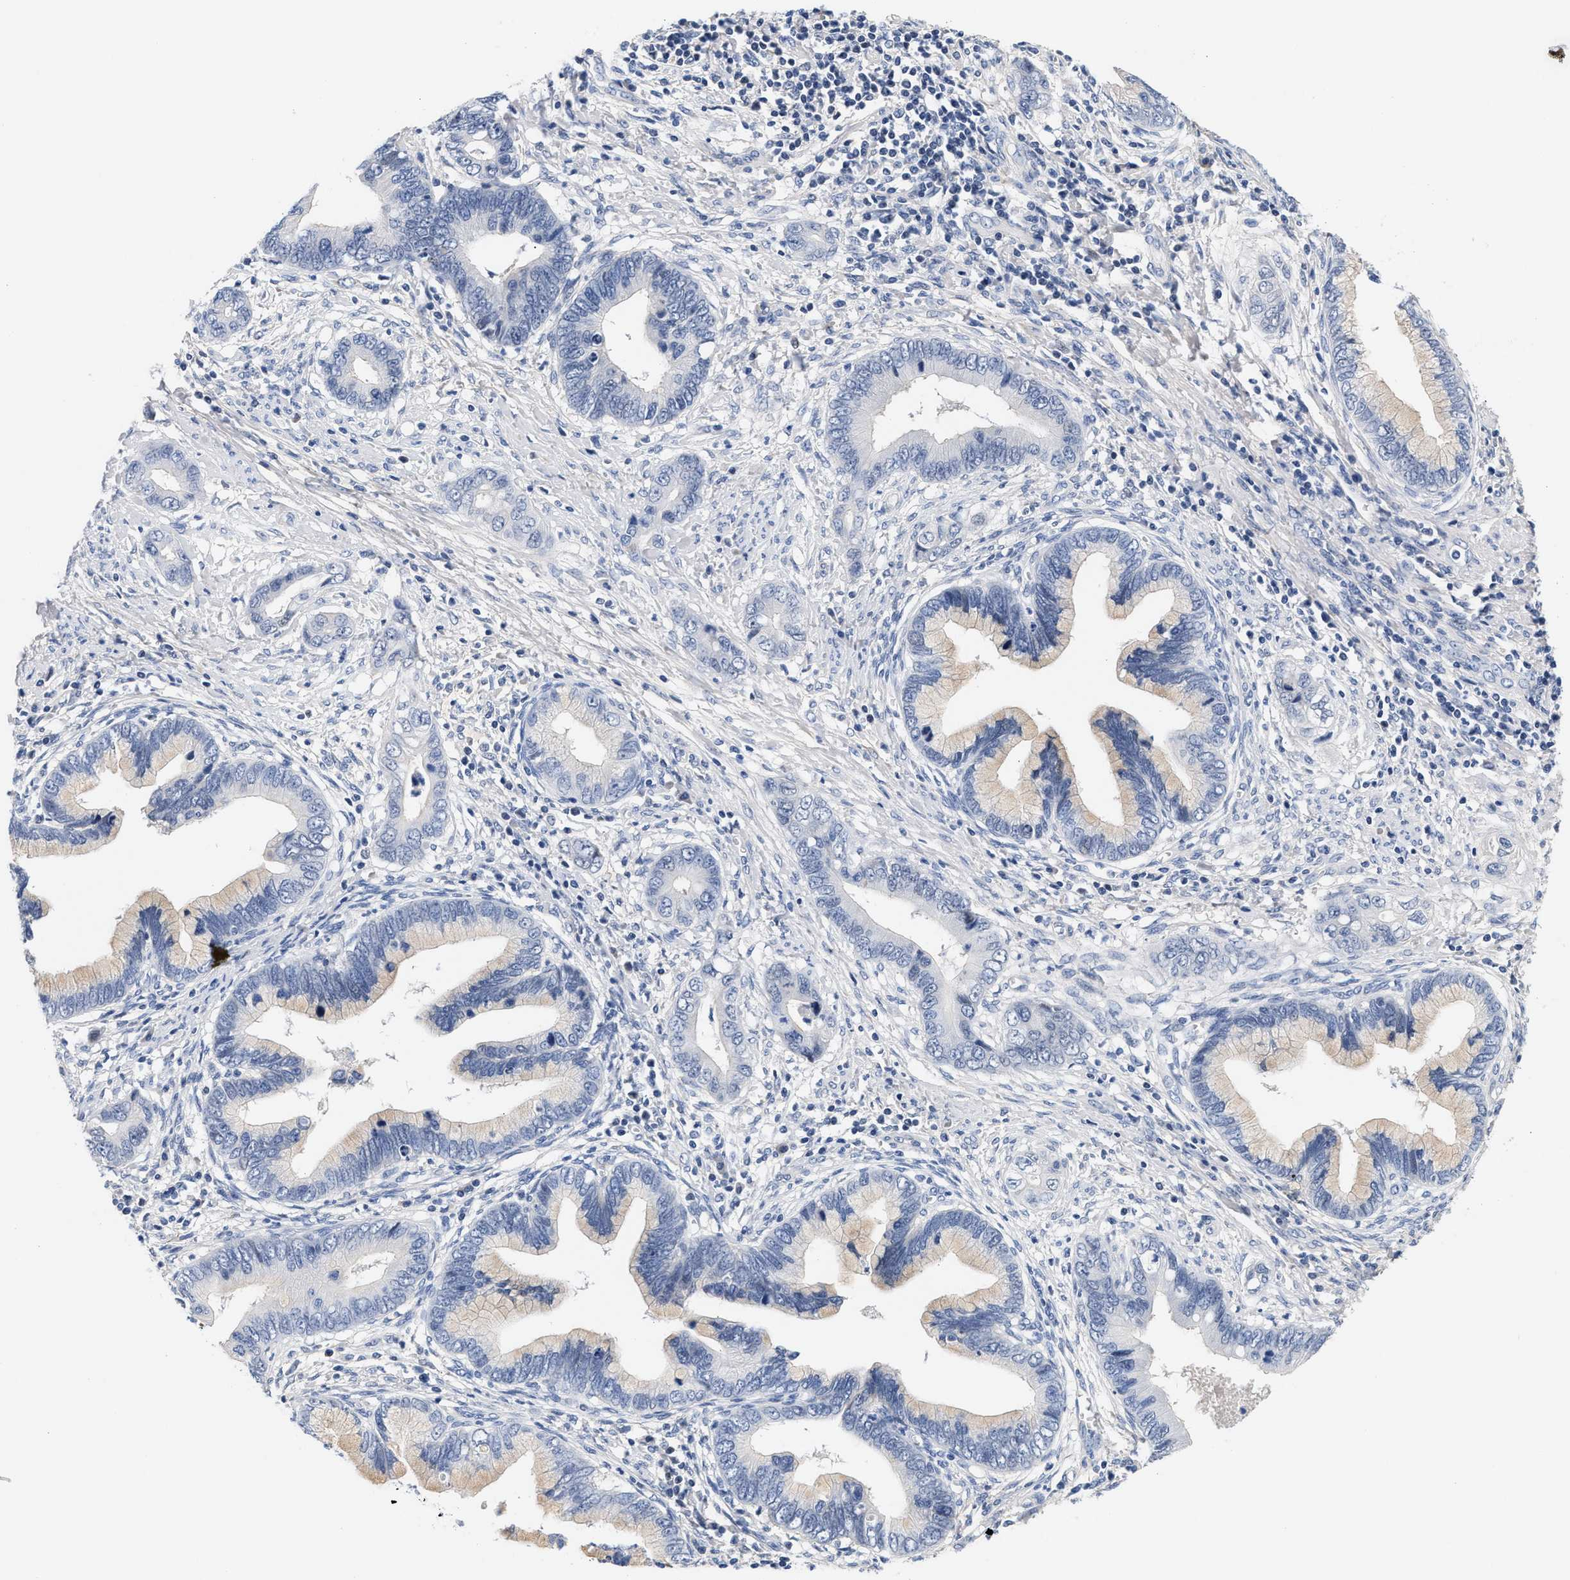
{"staining": {"intensity": "weak", "quantity": "<25%", "location": "cytoplasmic/membranous"}, "tissue": "cervical cancer", "cell_type": "Tumor cells", "image_type": "cancer", "snomed": [{"axis": "morphology", "description": "Adenocarcinoma, NOS"}, {"axis": "topography", "description": "Cervix"}], "caption": "A high-resolution photomicrograph shows immunohistochemistry (IHC) staining of cervical cancer (adenocarcinoma), which demonstrates no significant expression in tumor cells.", "gene": "ACTL7B", "patient": {"sex": "female", "age": 44}}